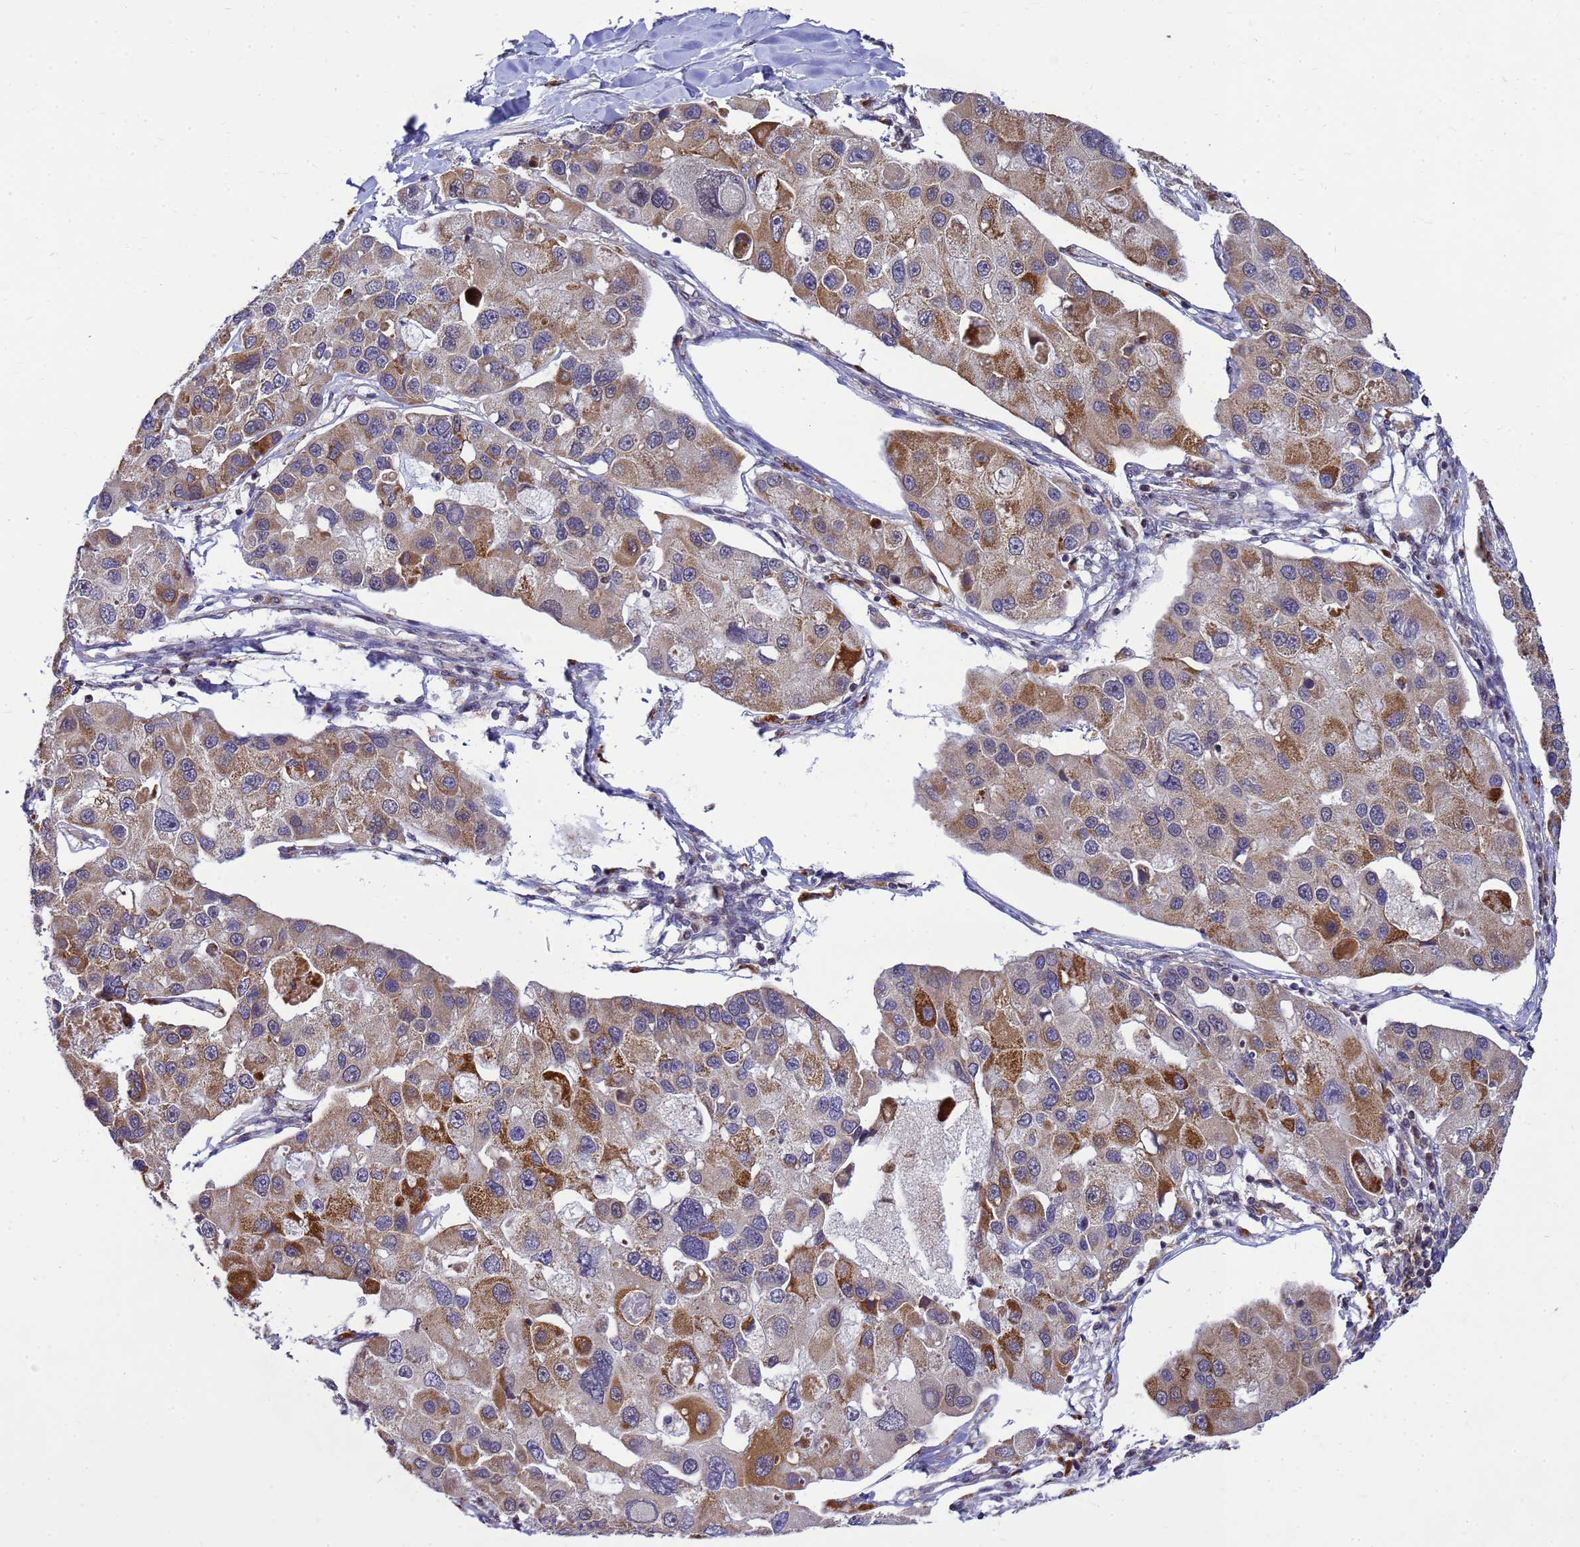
{"staining": {"intensity": "moderate", "quantity": "25%-75%", "location": "cytoplasmic/membranous"}, "tissue": "lung cancer", "cell_type": "Tumor cells", "image_type": "cancer", "snomed": [{"axis": "morphology", "description": "Adenocarcinoma, NOS"}, {"axis": "topography", "description": "Lung"}], "caption": "A brown stain shows moderate cytoplasmic/membranous staining of a protein in human lung cancer (adenocarcinoma) tumor cells.", "gene": "C12orf43", "patient": {"sex": "female", "age": 54}}